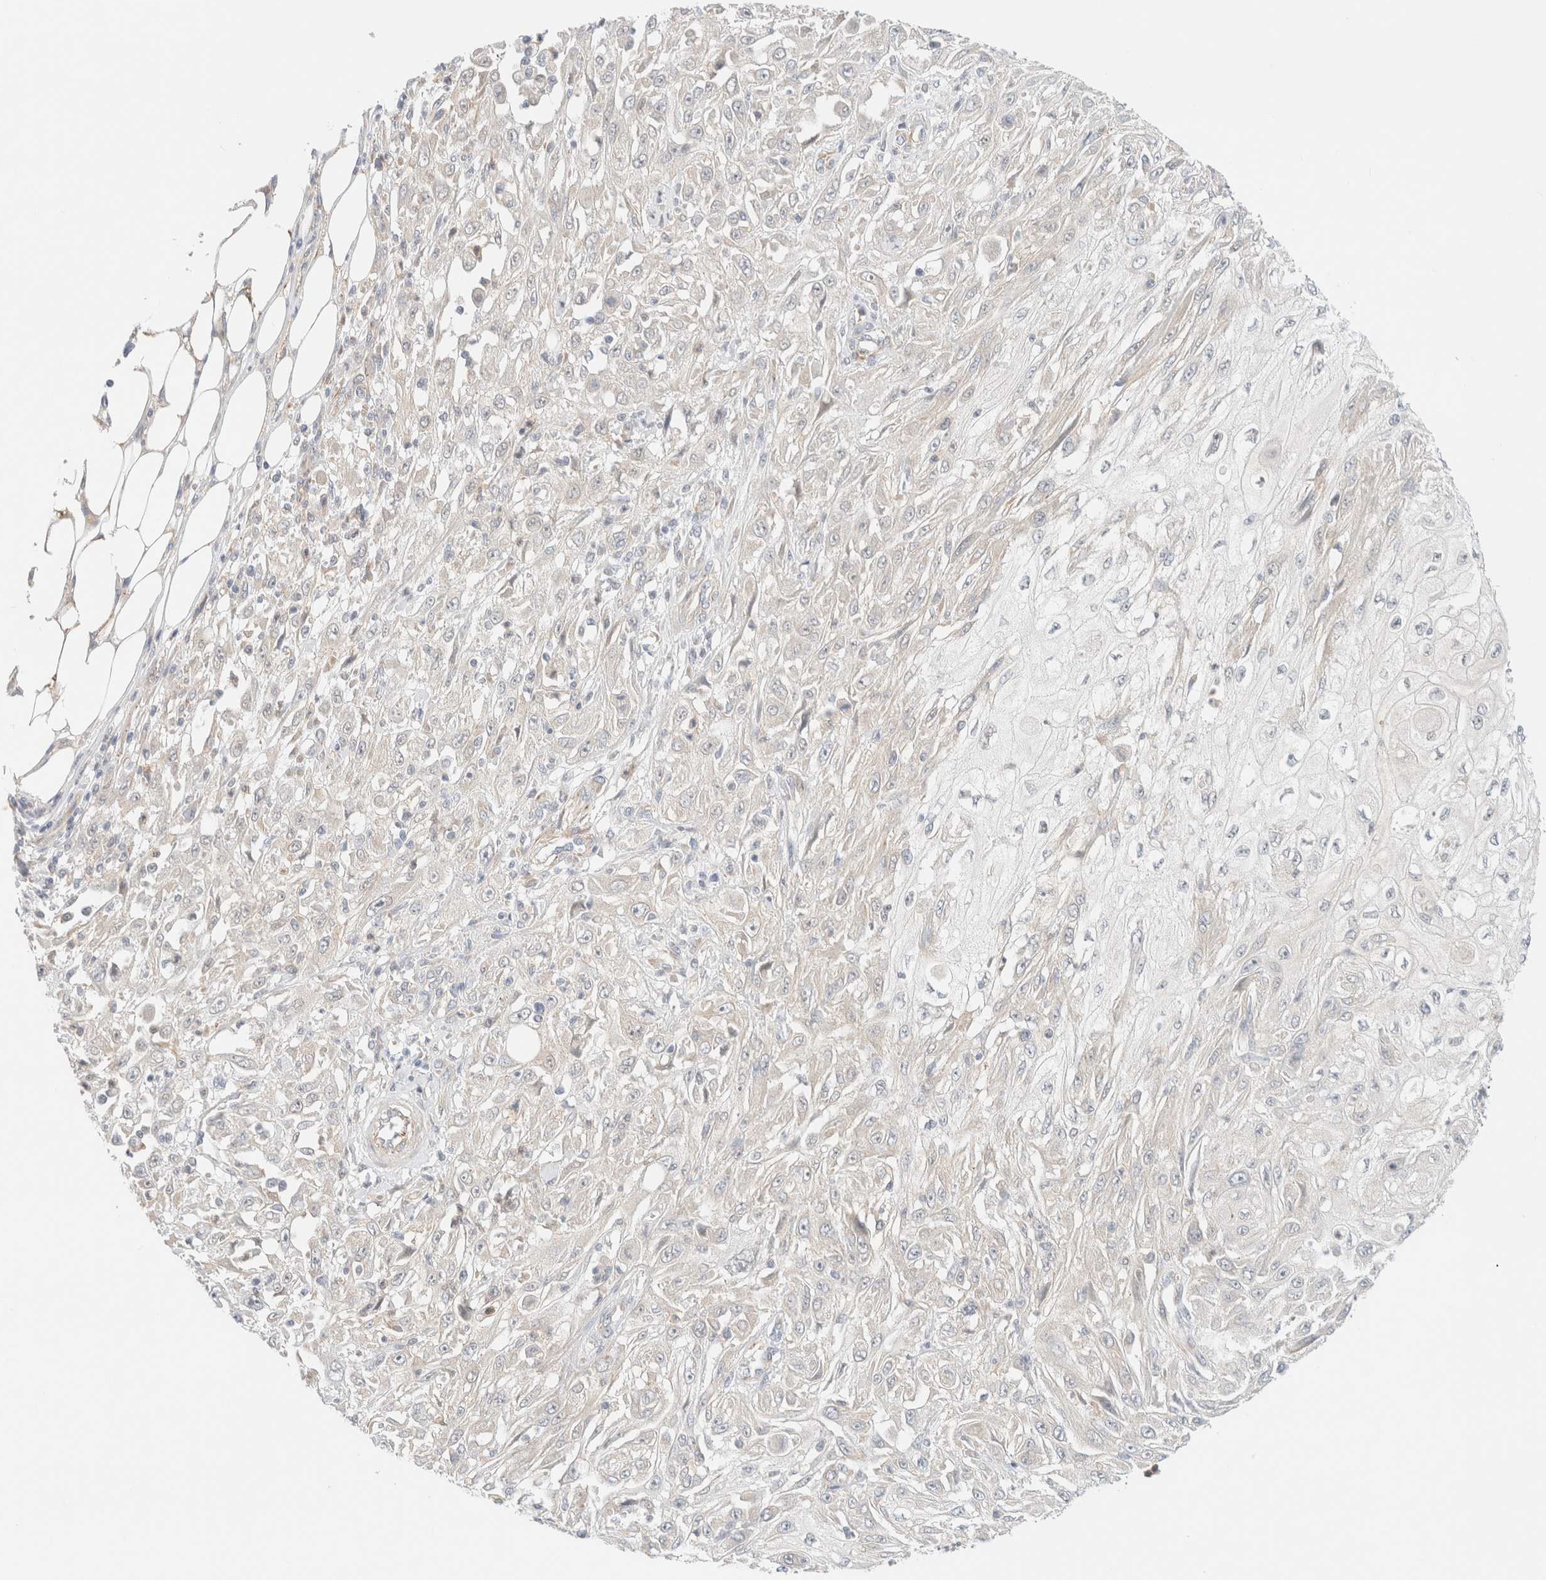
{"staining": {"intensity": "negative", "quantity": "none", "location": "none"}, "tissue": "skin cancer", "cell_type": "Tumor cells", "image_type": "cancer", "snomed": [{"axis": "morphology", "description": "Squamous cell carcinoma, NOS"}, {"axis": "morphology", "description": "Squamous cell carcinoma, metastatic, NOS"}, {"axis": "topography", "description": "Skin"}, {"axis": "topography", "description": "Lymph node"}], "caption": "An immunohistochemistry micrograph of skin squamous cell carcinoma is shown. There is no staining in tumor cells of skin squamous cell carcinoma. (DAB immunohistochemistry (IHC) visualized using brightfield microscopy, high magnification).", "gene": "UNC13B", "patient": {"sex": "male", "age": 75}}